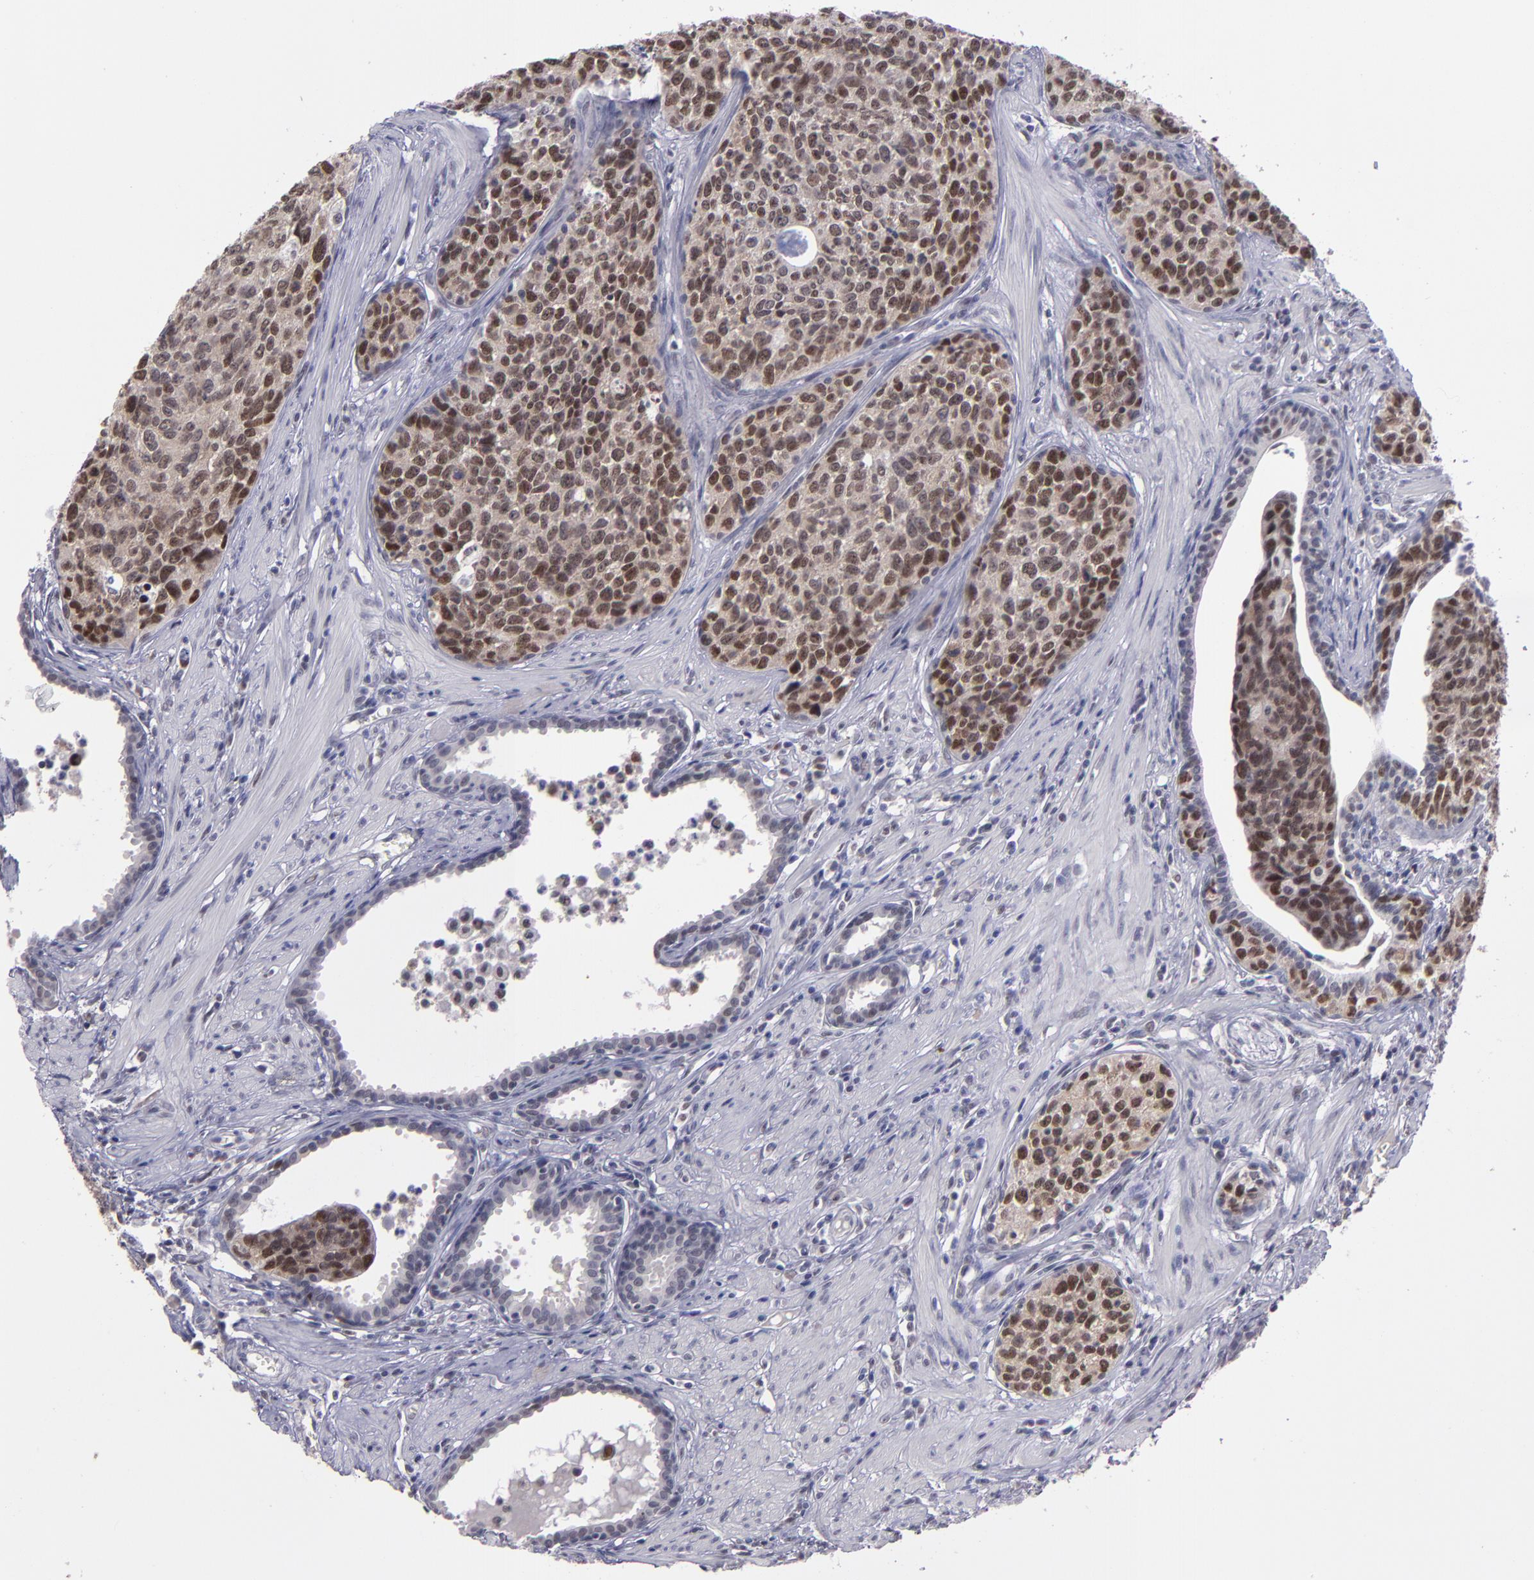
{"staining": {"intensity": "moderate", "quantity": ">75%", "location": "cytoplasmic/membranous,nuclear"}, "tissue": "urothelial cancer", "cell_type": "Tumor cells", "image_type": "cancer", "snomed": [{"axis": "morphology", "description": "Urothelial carcinoma, High grade"}, {"axis": "topography", "description": "Urinary bladder"}], "caption": "A brown stain highlights moderate cytoplasmic/membranous and nuclear positivity of a protein in human urothelial cancer tumor cells. Using DAB (brown) and hematoxylin (blue) stains, captured at high magnification using brightfield microscopy.", "gene": "OTUB2", "patient": {"sex": "male", "age": 81}}